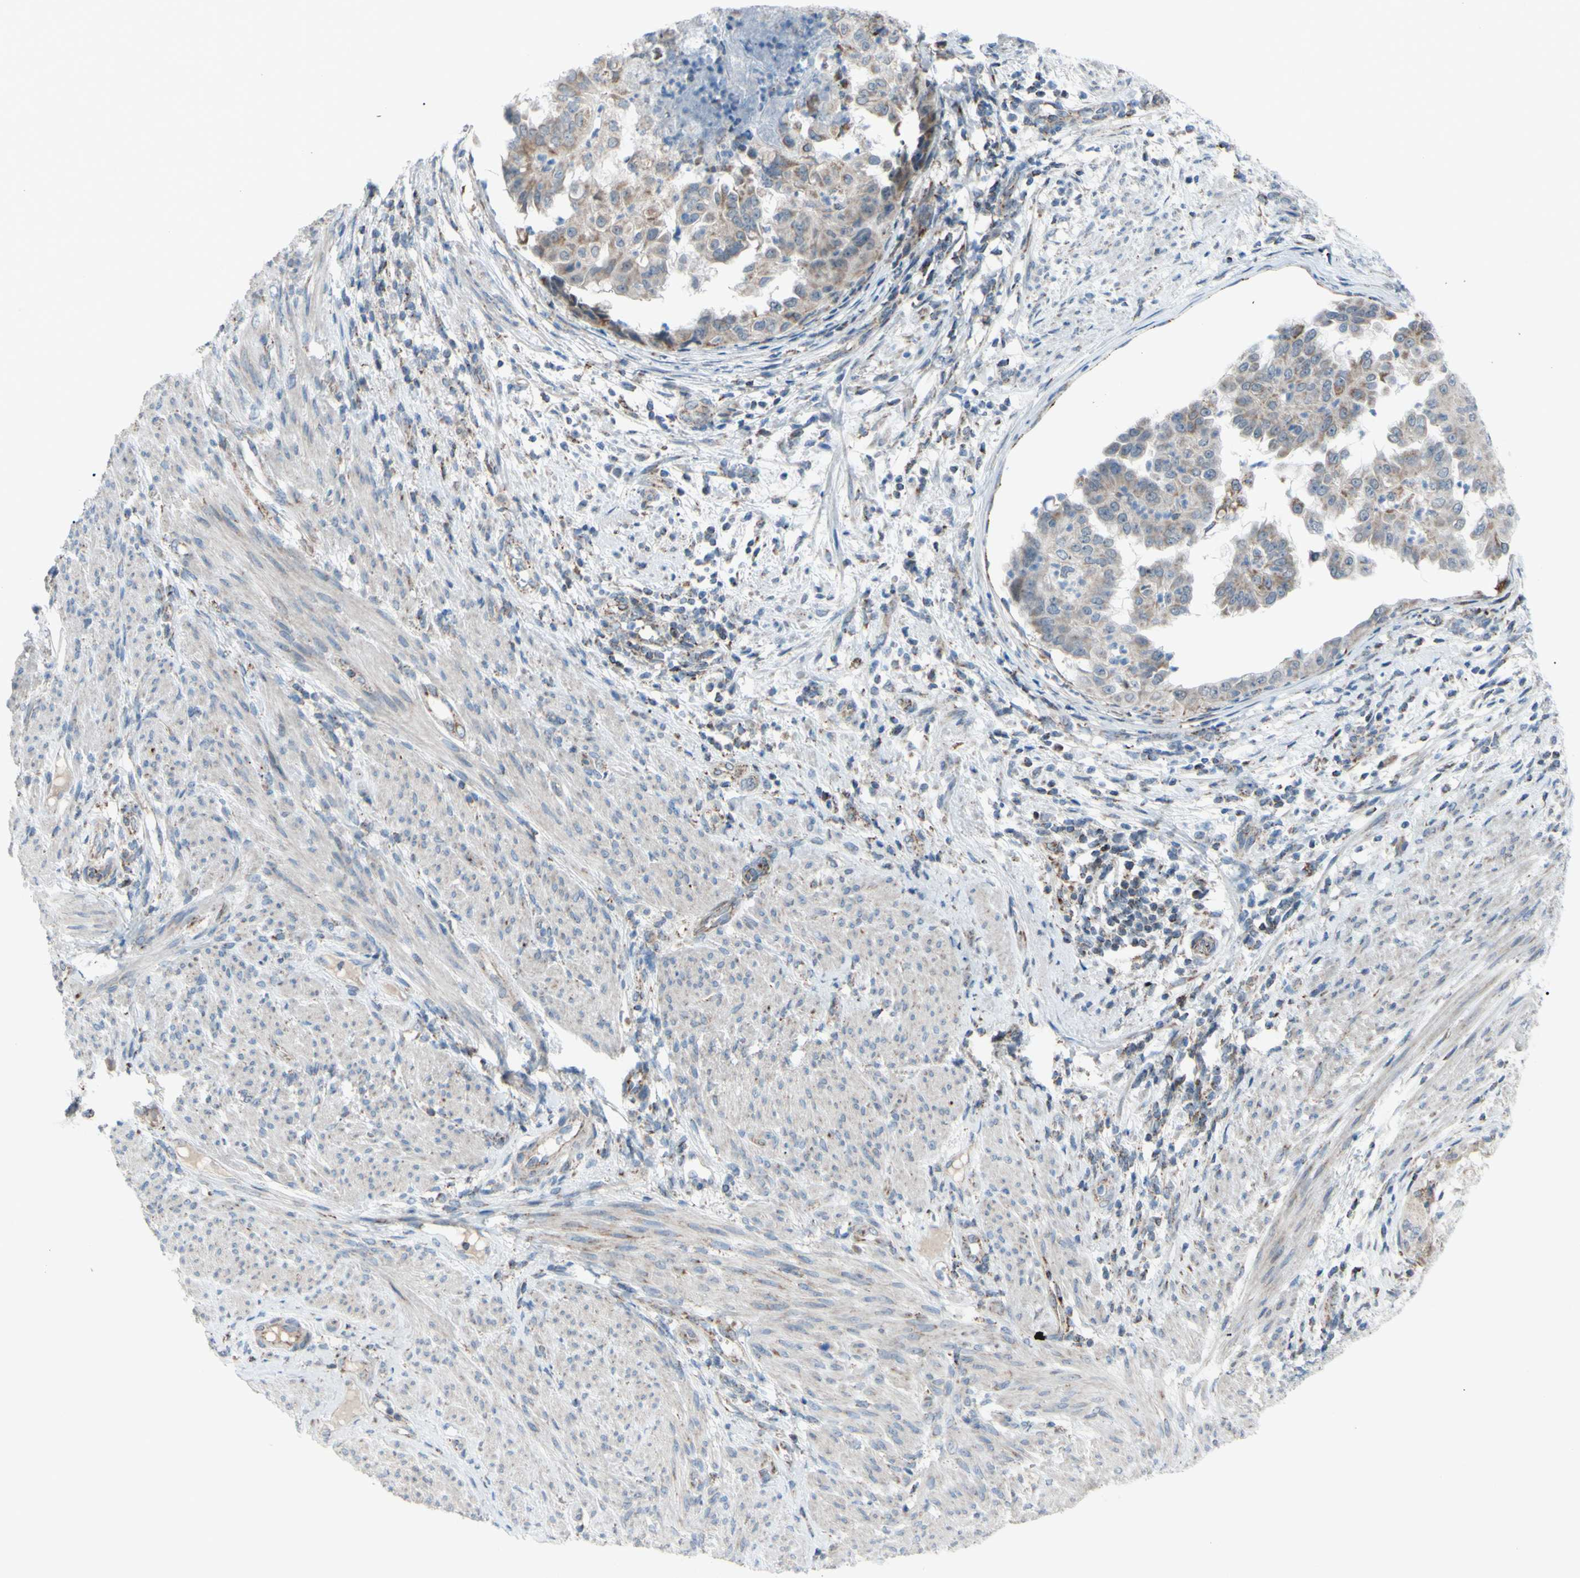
{"staining": {"intensity": "weak", "quantity": ">75%", "location": "cytoplasmic/membranous"}, "tissue": "endometrial cancer", "cell_type": "Tumor cells", "image_type": "cancer", "snomed": [{"axis": "morphology", "description": "Adenocarcinoma, NOS"}, {"axis": "topography", "description": "Endometrium"}], "caption": "Endometrial cancer (adenocarcinoma) stained for a protein exhibits weak cytoplasmic/membranous positivity in tumor cells.", "gene": "GLT8D1", "patient": {"sex": "female", "age": 85}}